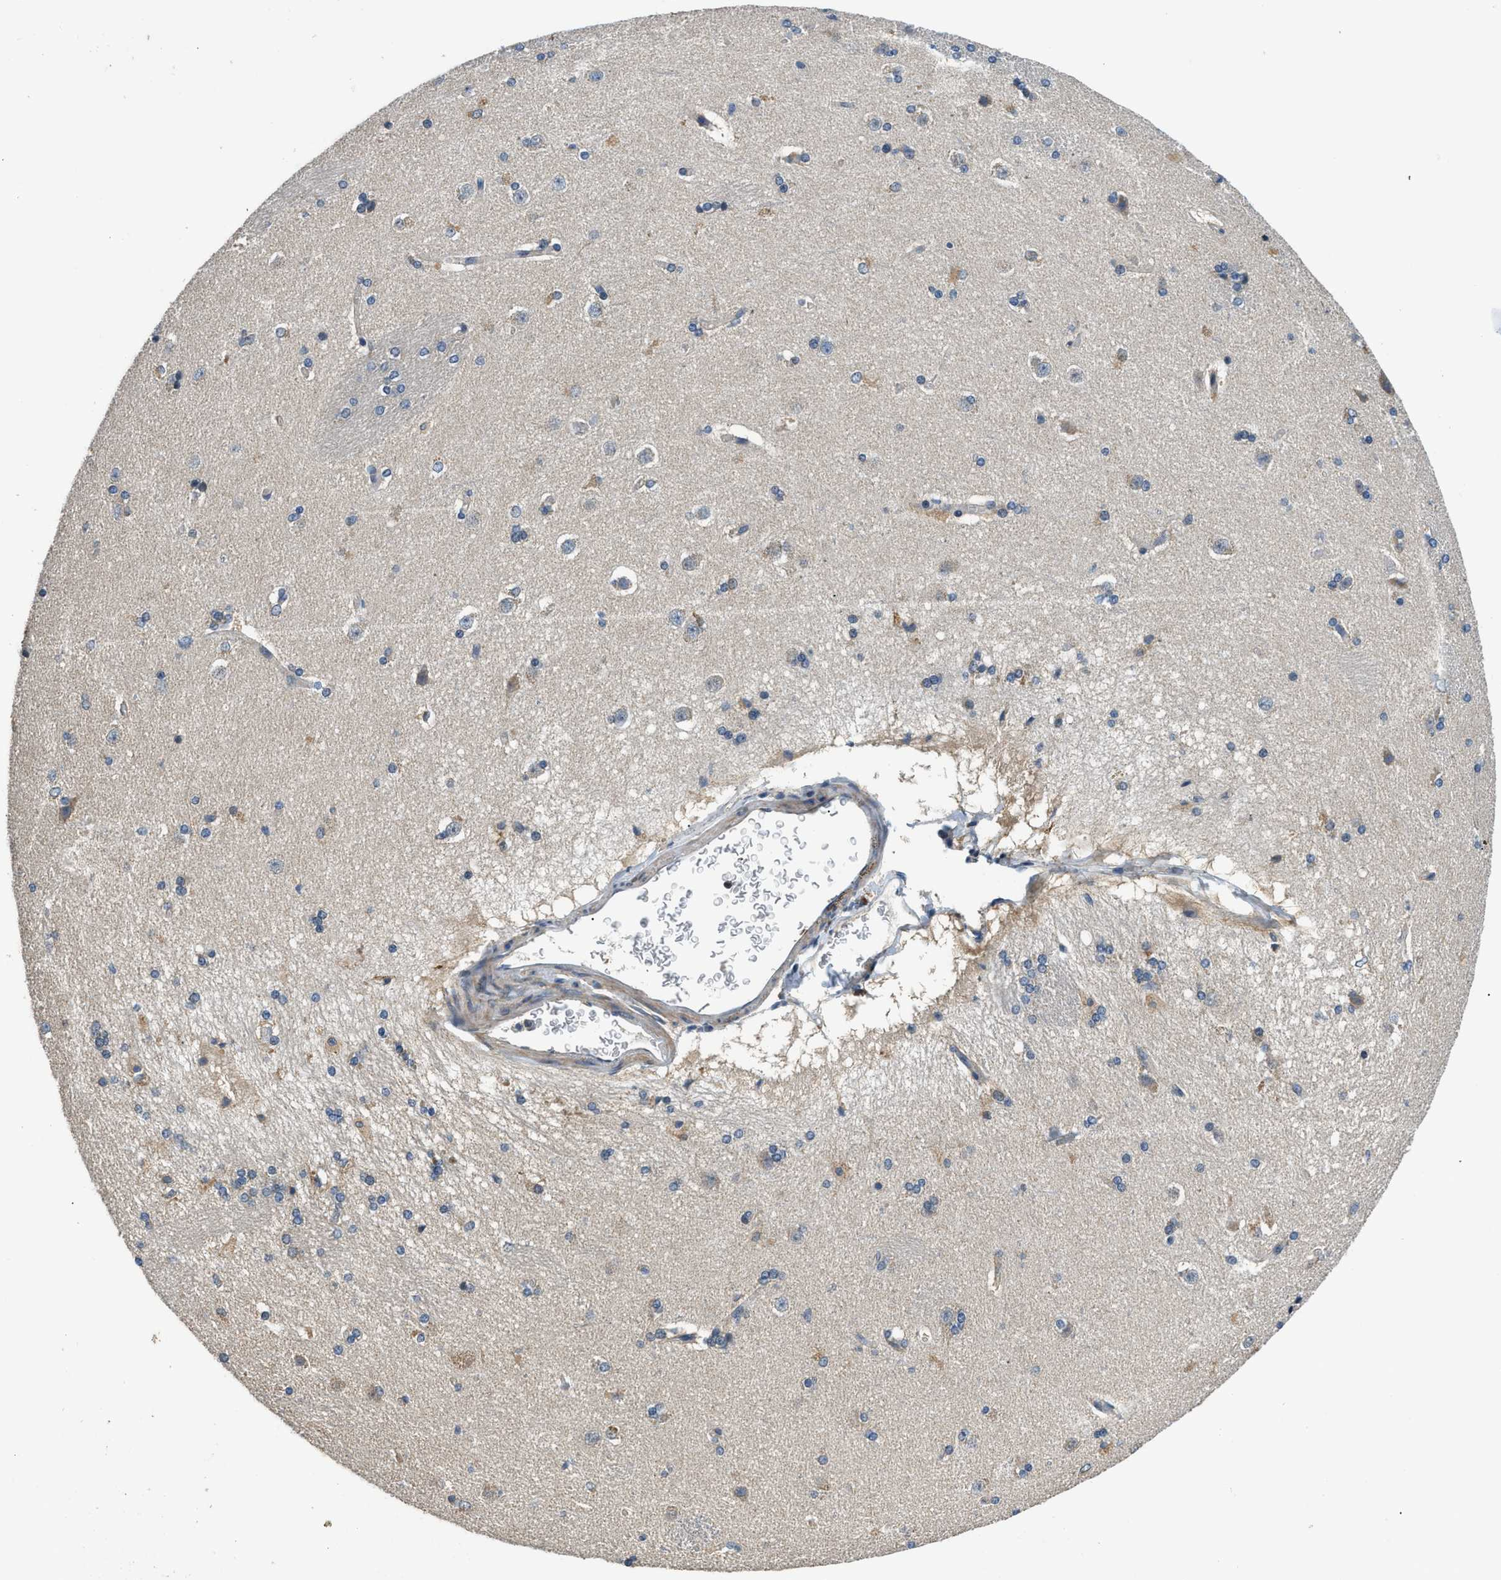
{"staining": {"intensity": "weak", "quantity": "<25%", "location": "cytoplasmic/membranous"}, "tissue": "caudate", "cell_type": "Glial cells", "image_type": "normal", "snomed": [{"axis": "morphology", "description": "Normal tissue, NOS"}, {"axis": "topography", "description": "Lateral ventricle wall"}], "caption": "Glial cells are negative for brown protein staining in benign caudate. The staining is performed using DAB (3,3'-diaminobenzidine) brown chromogen with nuclei counter-stained in using hematoxylin.", "gene": "SSH2", "patient": {"sex": "female", "age": 19}}